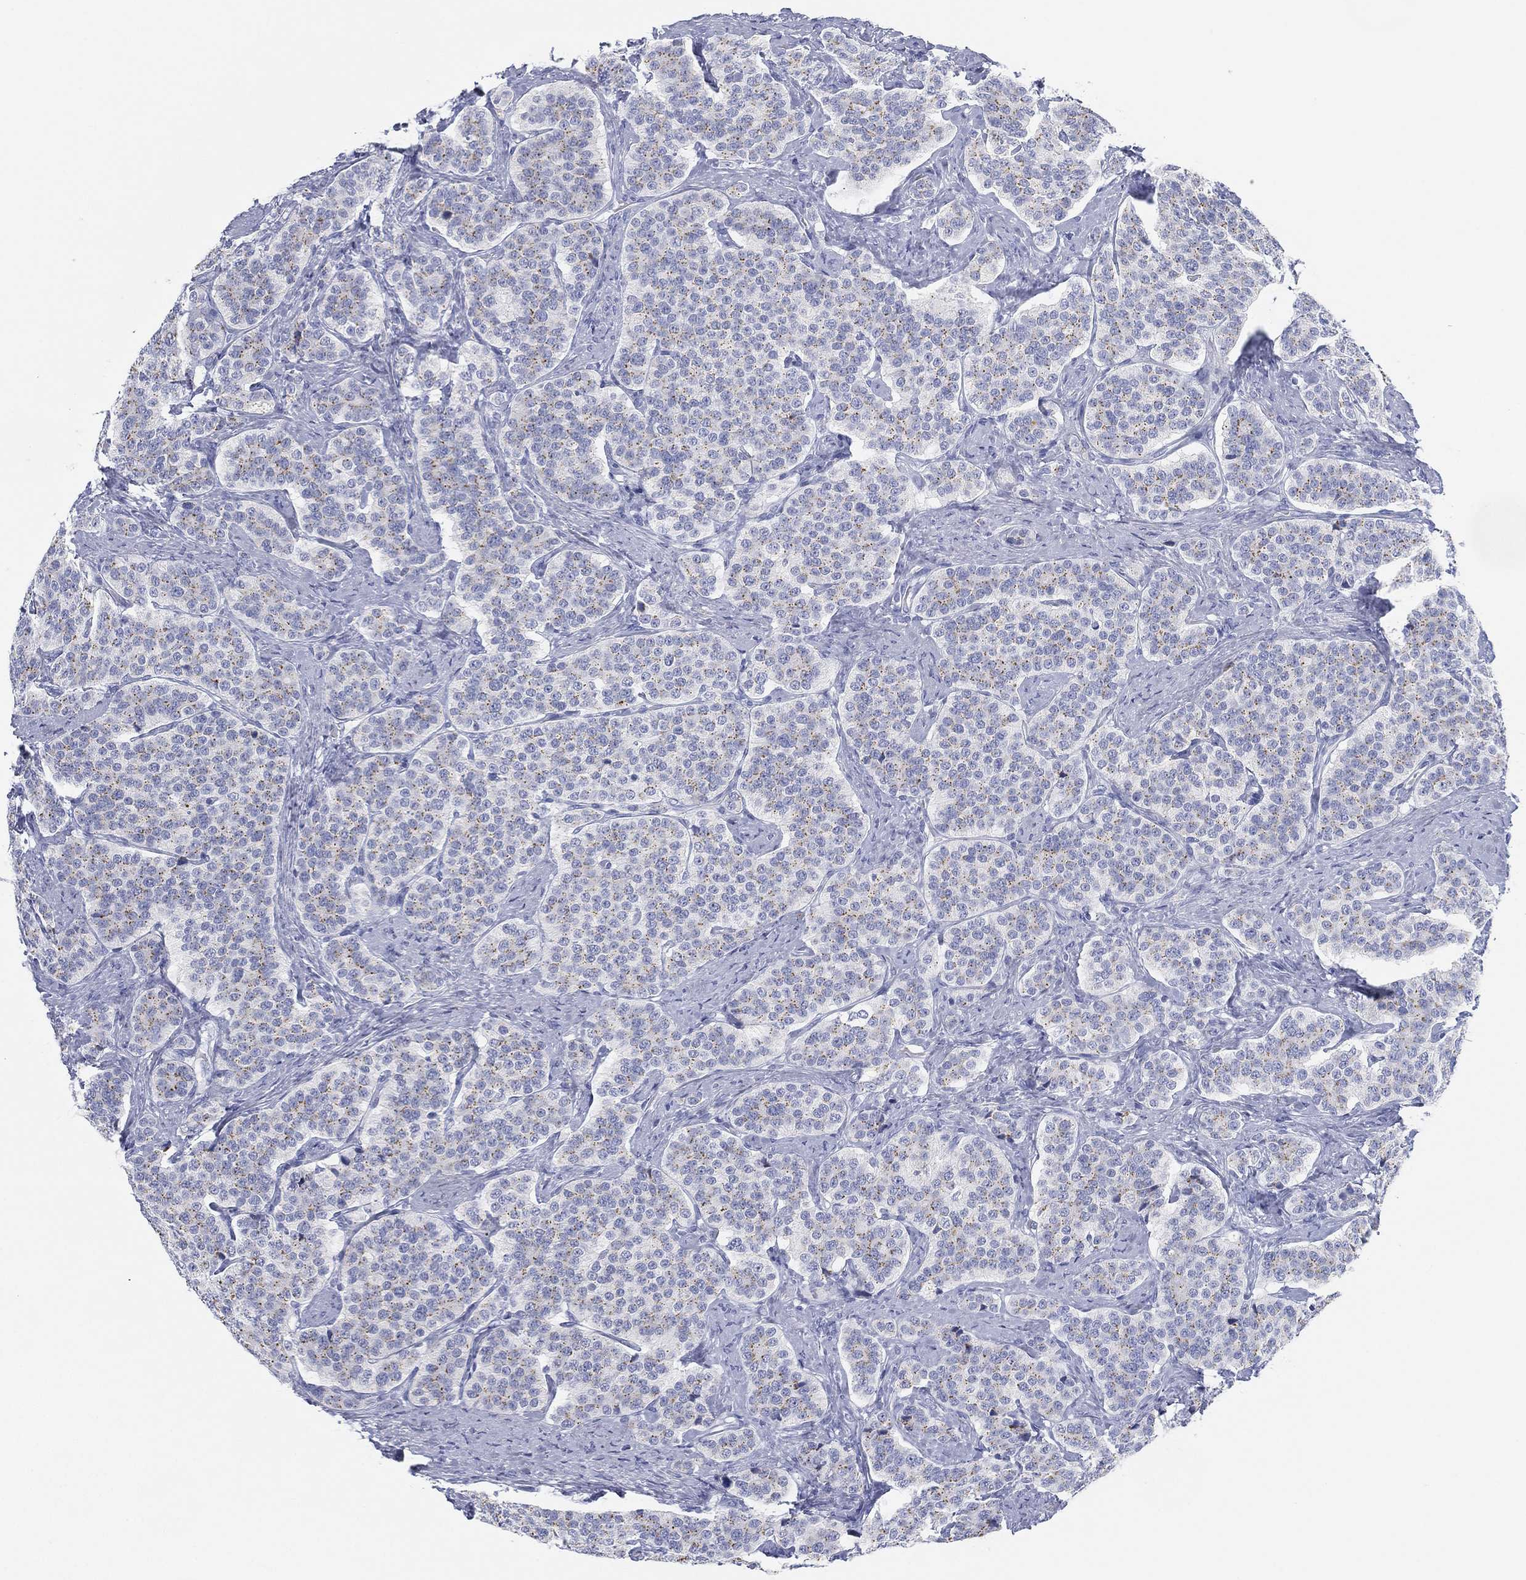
{"staining": {"intensity": "negative", "quantity": "none", "location": "none"}, "tissue": "carcinoid", "cell_type": "Tumor cells", "image_type": "cancer", "snomed": [{"axis": "morphology", "description": "Carcinoid, malignant, NOS"}, {"axis": "topography", "description": "Small intestine"}], "caption": "An immunohistochemistry histopathology image of carcinoid is shown. There is no staining in tumor cells of carcinoid. Nuclei are stained in blue.", "gene": "GPR61", "patient": {"sex": "female", "age": 58}}